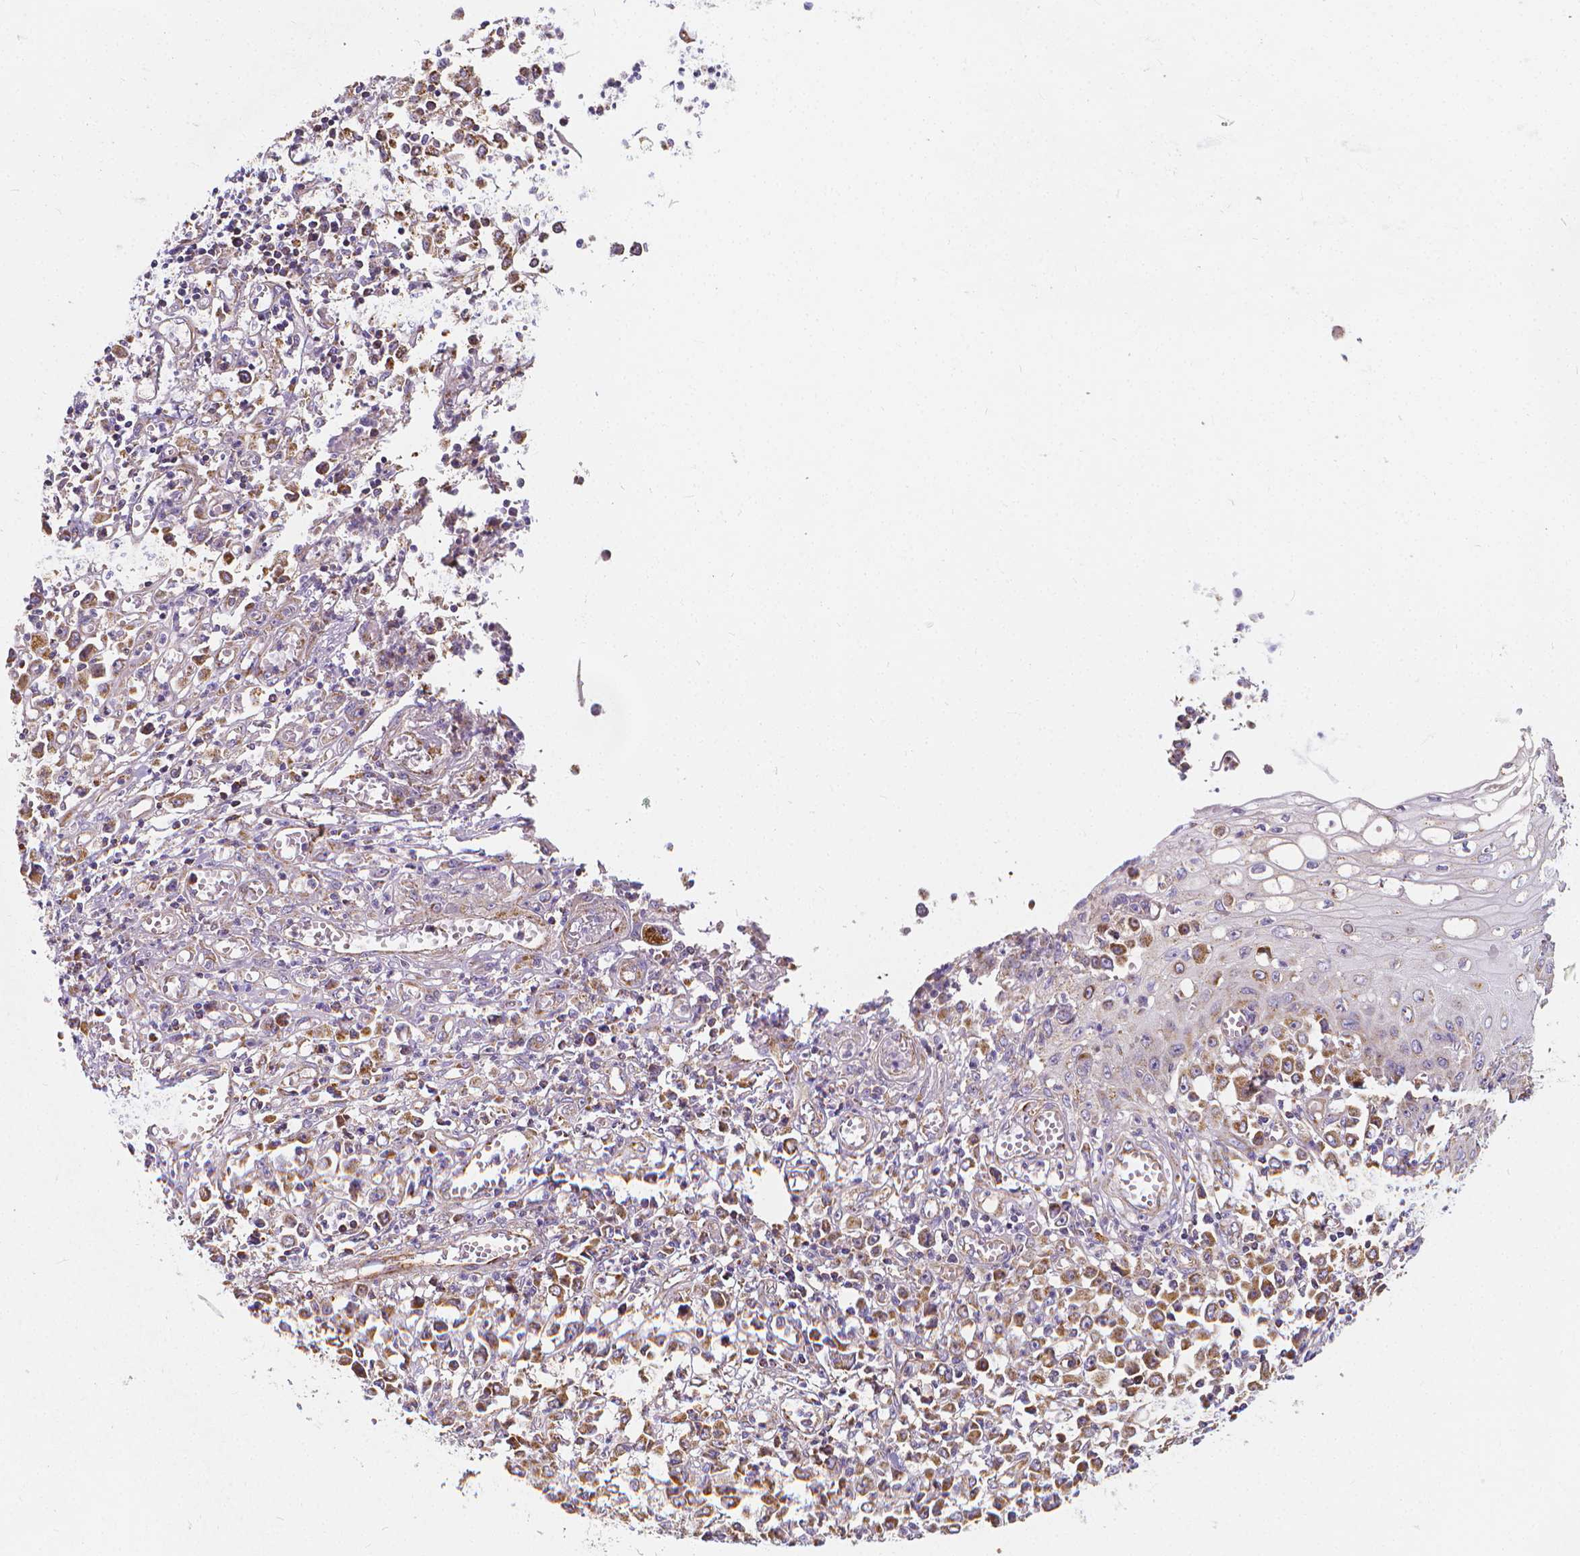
{"staining": {"intensity": "weak", "quantity": "25%-75%", "location": "cytoplasmic/membranous"}, "tissue": "stomach cancer", "cell_type": "Tumor cells", "image_type": "cancer", "snomed": [{"axis": "morphology", "description": "Adenocarcinoma, NOS"}, {"axis": "topography", "description": "Stomach, upper"}], "caption": "Weak cytoplasmic/membranous protein staining is seen in approximately 25%-75% of tumor cells in stomach adenocarcinoma.", "gene": "SNCAIP", "patient": {"sex": "male", "age": 70}}